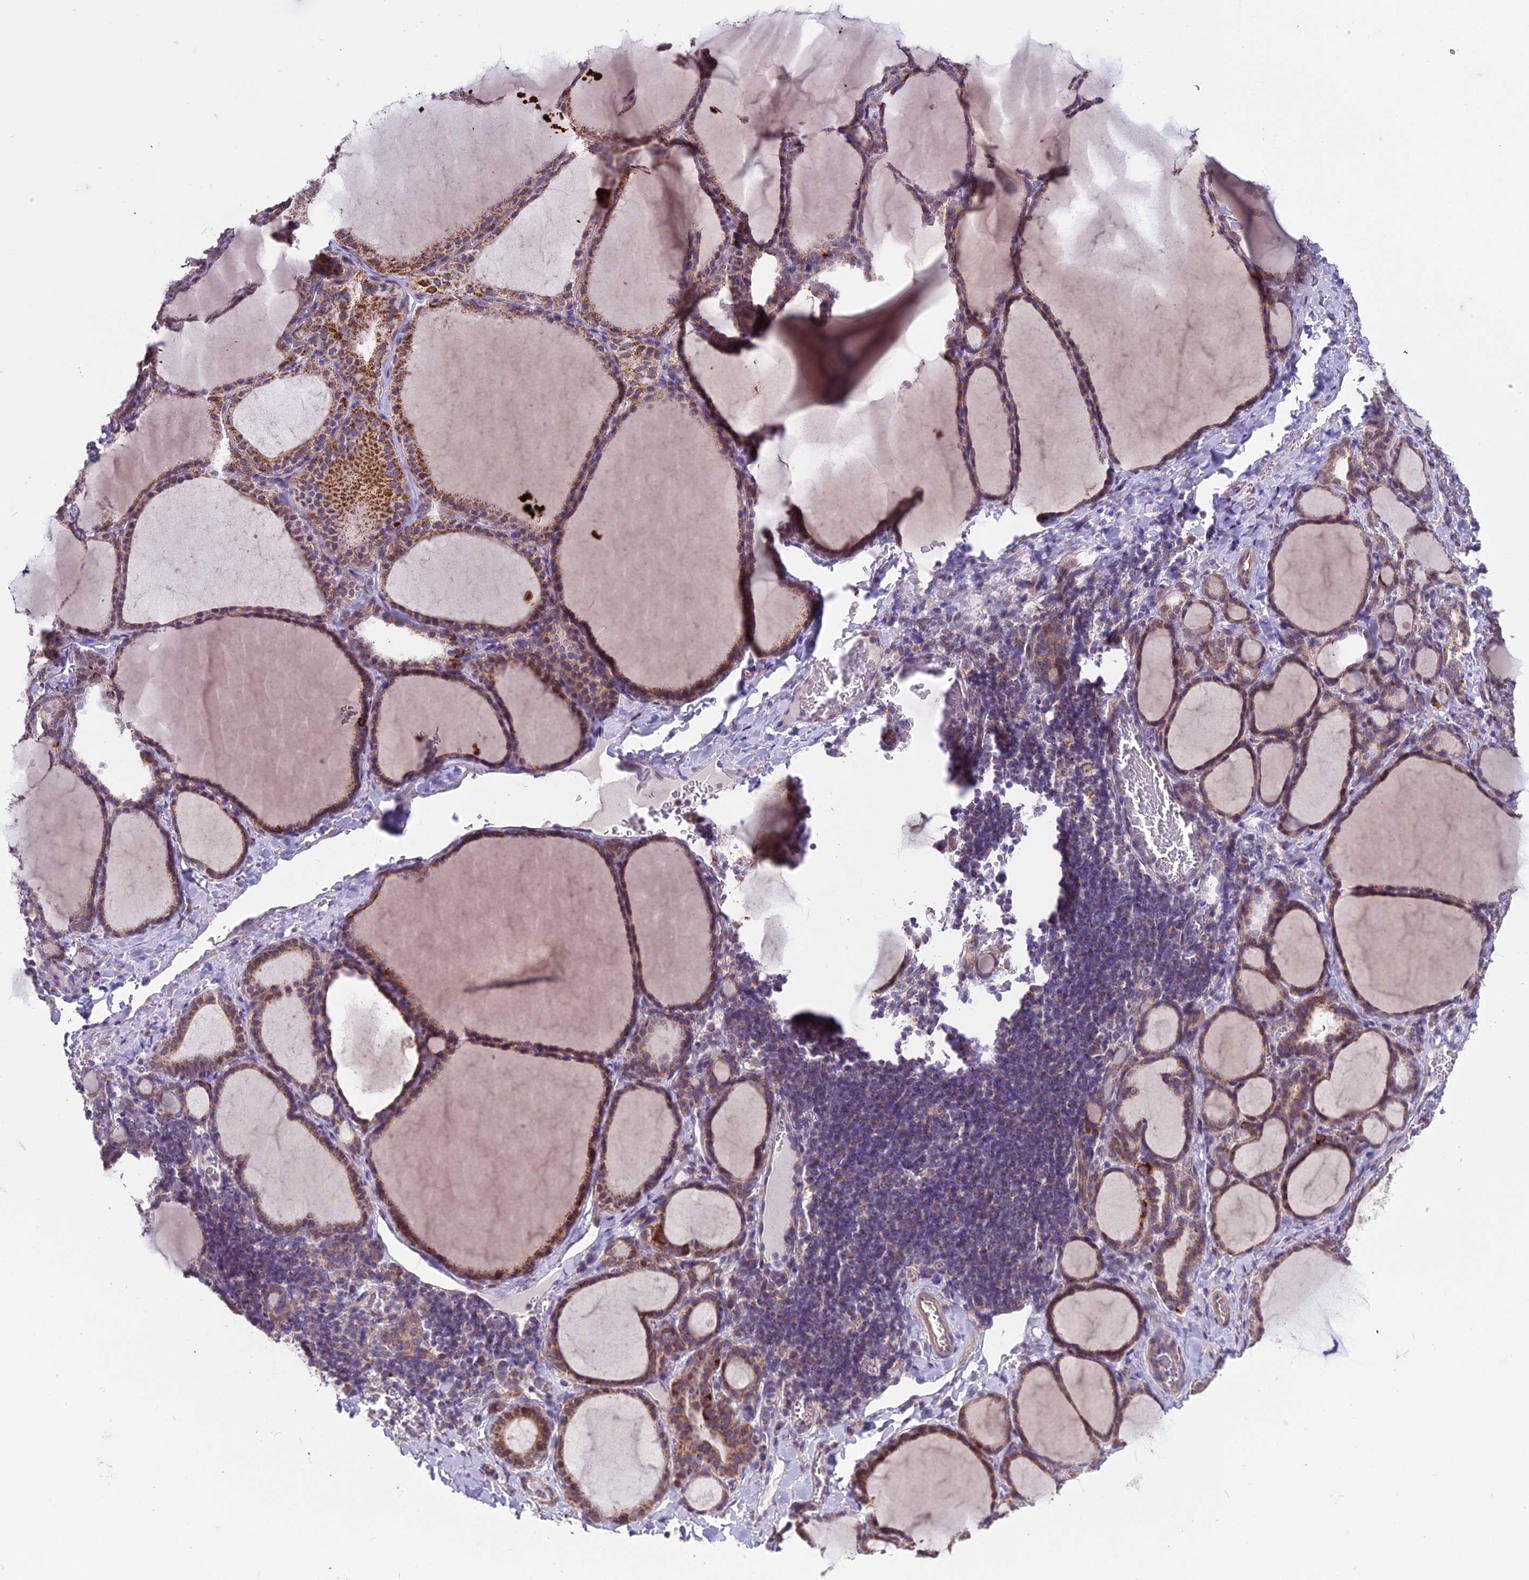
{"staining": {"intensity": "moderate", "quantity": ">75%", "location": "cytoplasmic/membranous"}, "tissue": "thyroid gland", "cell_type": "Glandular cells", "image_type": "normal", "snomed": [{"axis": "morphology", "description": "Normal tissue, NOS"}, {"axis": "topography", "description": "Thyroid gland"}], "caption": "Protein staining shows moderate cytoplasmic/membranous expression in approximately >75% of glandular cells in unremarkable thyroid gland. The staining was performed using DAB, with brown indicating positive protein expression. Nuclei are stained blue with hematoxylin.", "gene": "DUS2", "patient": {"sex": "female", "age": 39}}